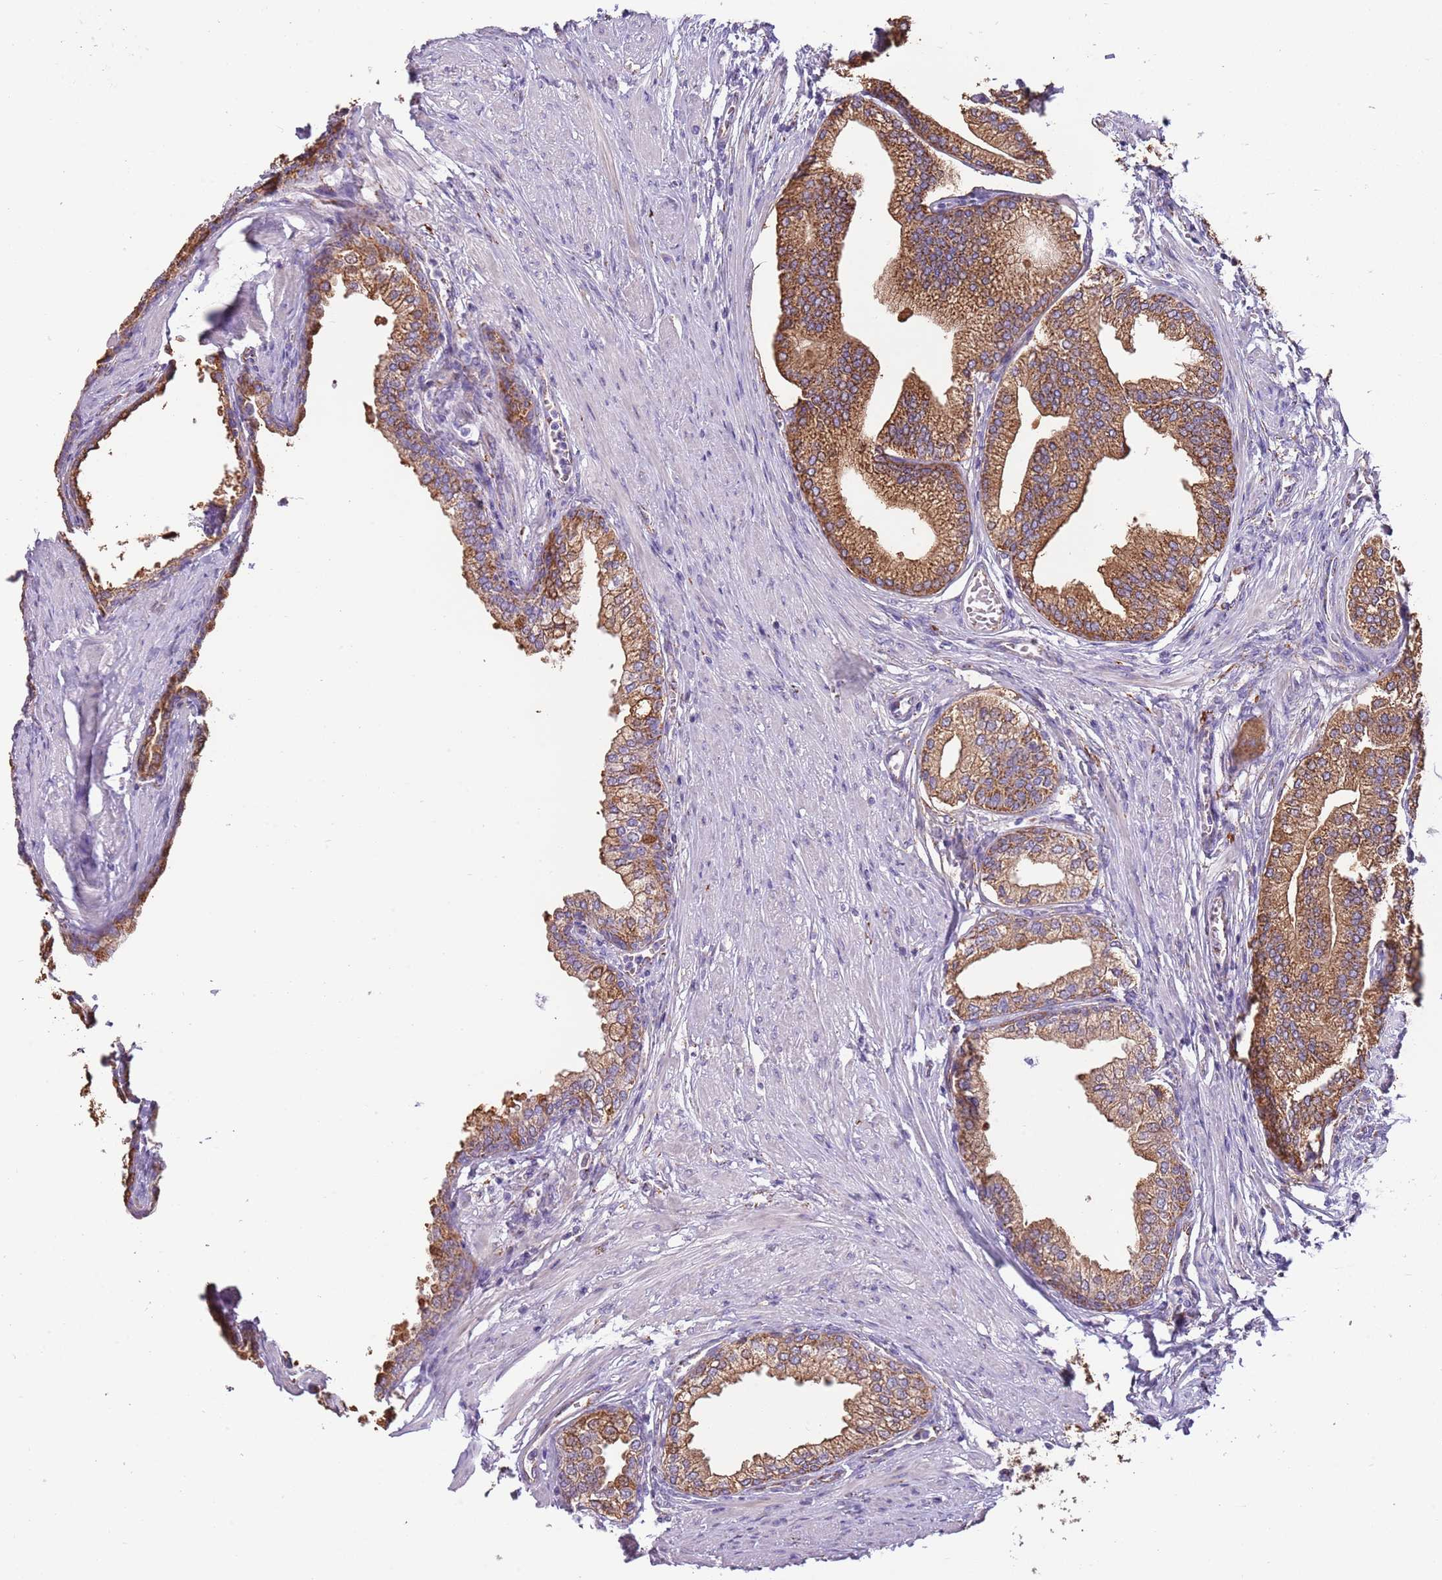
{"staining": {"intensity": "moderate", "quantity": ">75%", "location": "cytoplasmic/membranous"}, "tissue": "prostate", "cell_type": "Glandular cells", "image_type": "normal", "snomed": [{"axis": "morphology", "description": "Normal tissue, NOS"}, {"axis": "morphology", "description": "Urothelial carcinoma, Low grade"}, {"axis": "topography", "description": "Urinary bladder"}, {"axis": "topography", "description": "Prostate"}], "caption": "Moderate cytoplasmic/membranous positivity is appreciated in approximately >75% of glandular cells in unremarkable prostate.", "gene": "RNF222", "patient": {"sex": "male", "age": 60}}